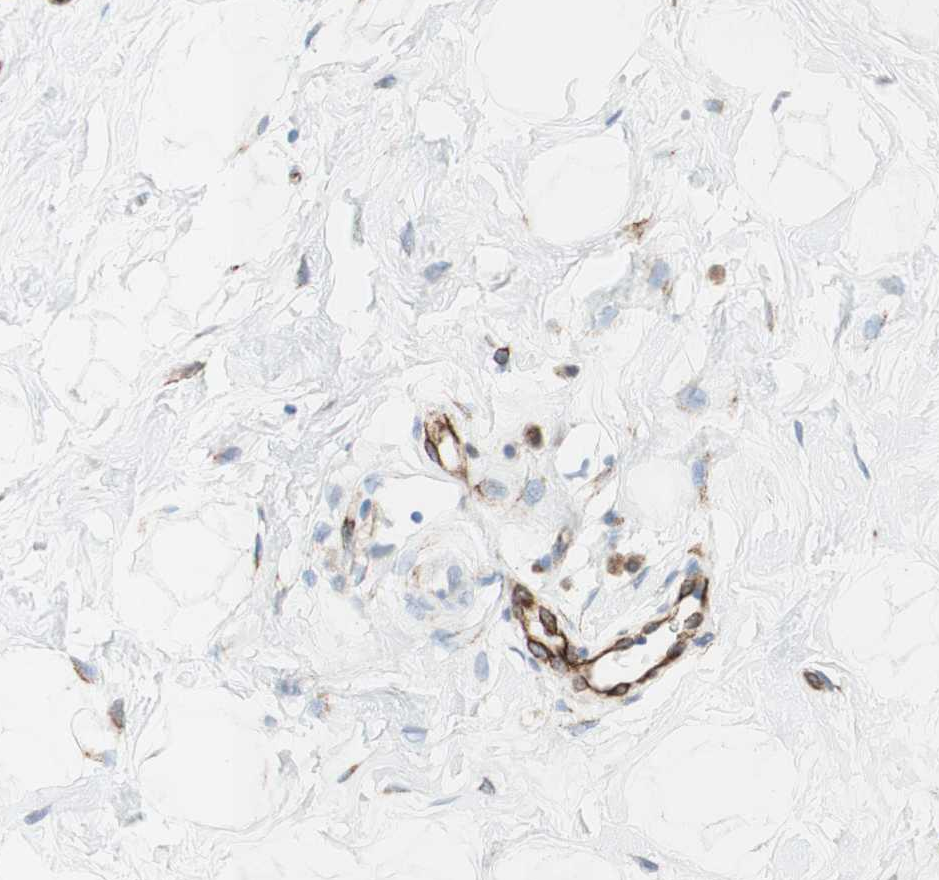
{"staining": {"intensity": "negative", "quantity": "none", "location": "none"}, "tissue": "breast", "cell_type": "Adipocytes", "image_type": "normal", "snomed": [{"axis": "morphology", "description": "Normal tissue, NOS"}, {"axis": "topography", "description": "Breast"}], "caption": "A high-resolution histopathology image shows immunohistochemistry (IHC) staining of benign breast, which displays no significant positivity in adipocytes. (DAB (3,3'-diaminobenzidine) immunohistochemistry (IHC), high magnification).", "gene": "POU2AF1", "patient": {"sex": "female", "age": 23}}